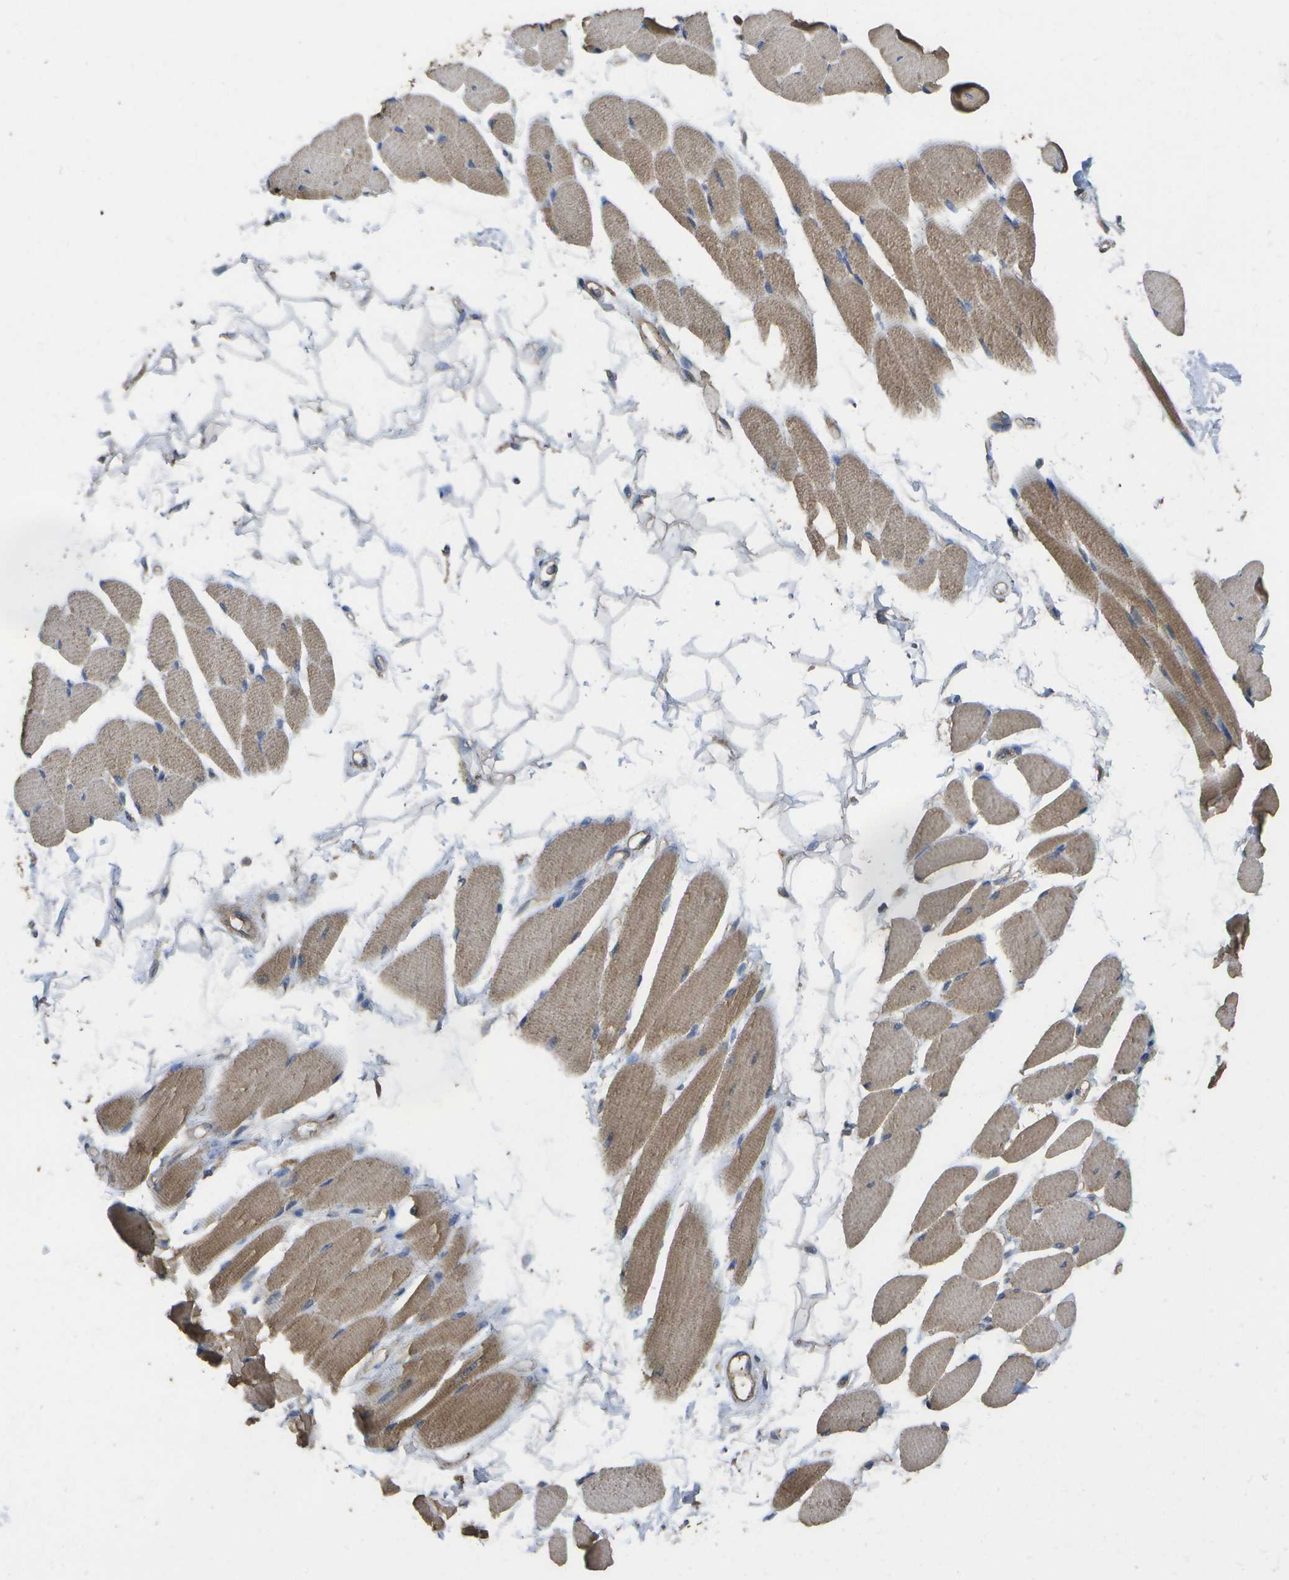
{"staining": {"intensity": "moderate", "quantity": ">75%", "location": "cytoplasmic/membranous"}, "tissue": "skeletal muscle", "cell_type": "Myocytes", "image_type": "normal", "snomed": [{"axis": "morphology", "description": "Normal tissue, NOS"}, {"axis": "topography", "description": "Skeletal muscle"}, {"axis": "topography", "description": "Oral tissue"}, {"axis": "topography", "description": "Peripheral nerve tissue"}], "caption": "Immunohistochemical staining of unremarkable skeletal muscle shows medium levels of moderate cytoplasmic/membranous positivity in approximately >75% of myocytes.", "gene": "SACS", "patient": {"sex": "female", "age": 84}}